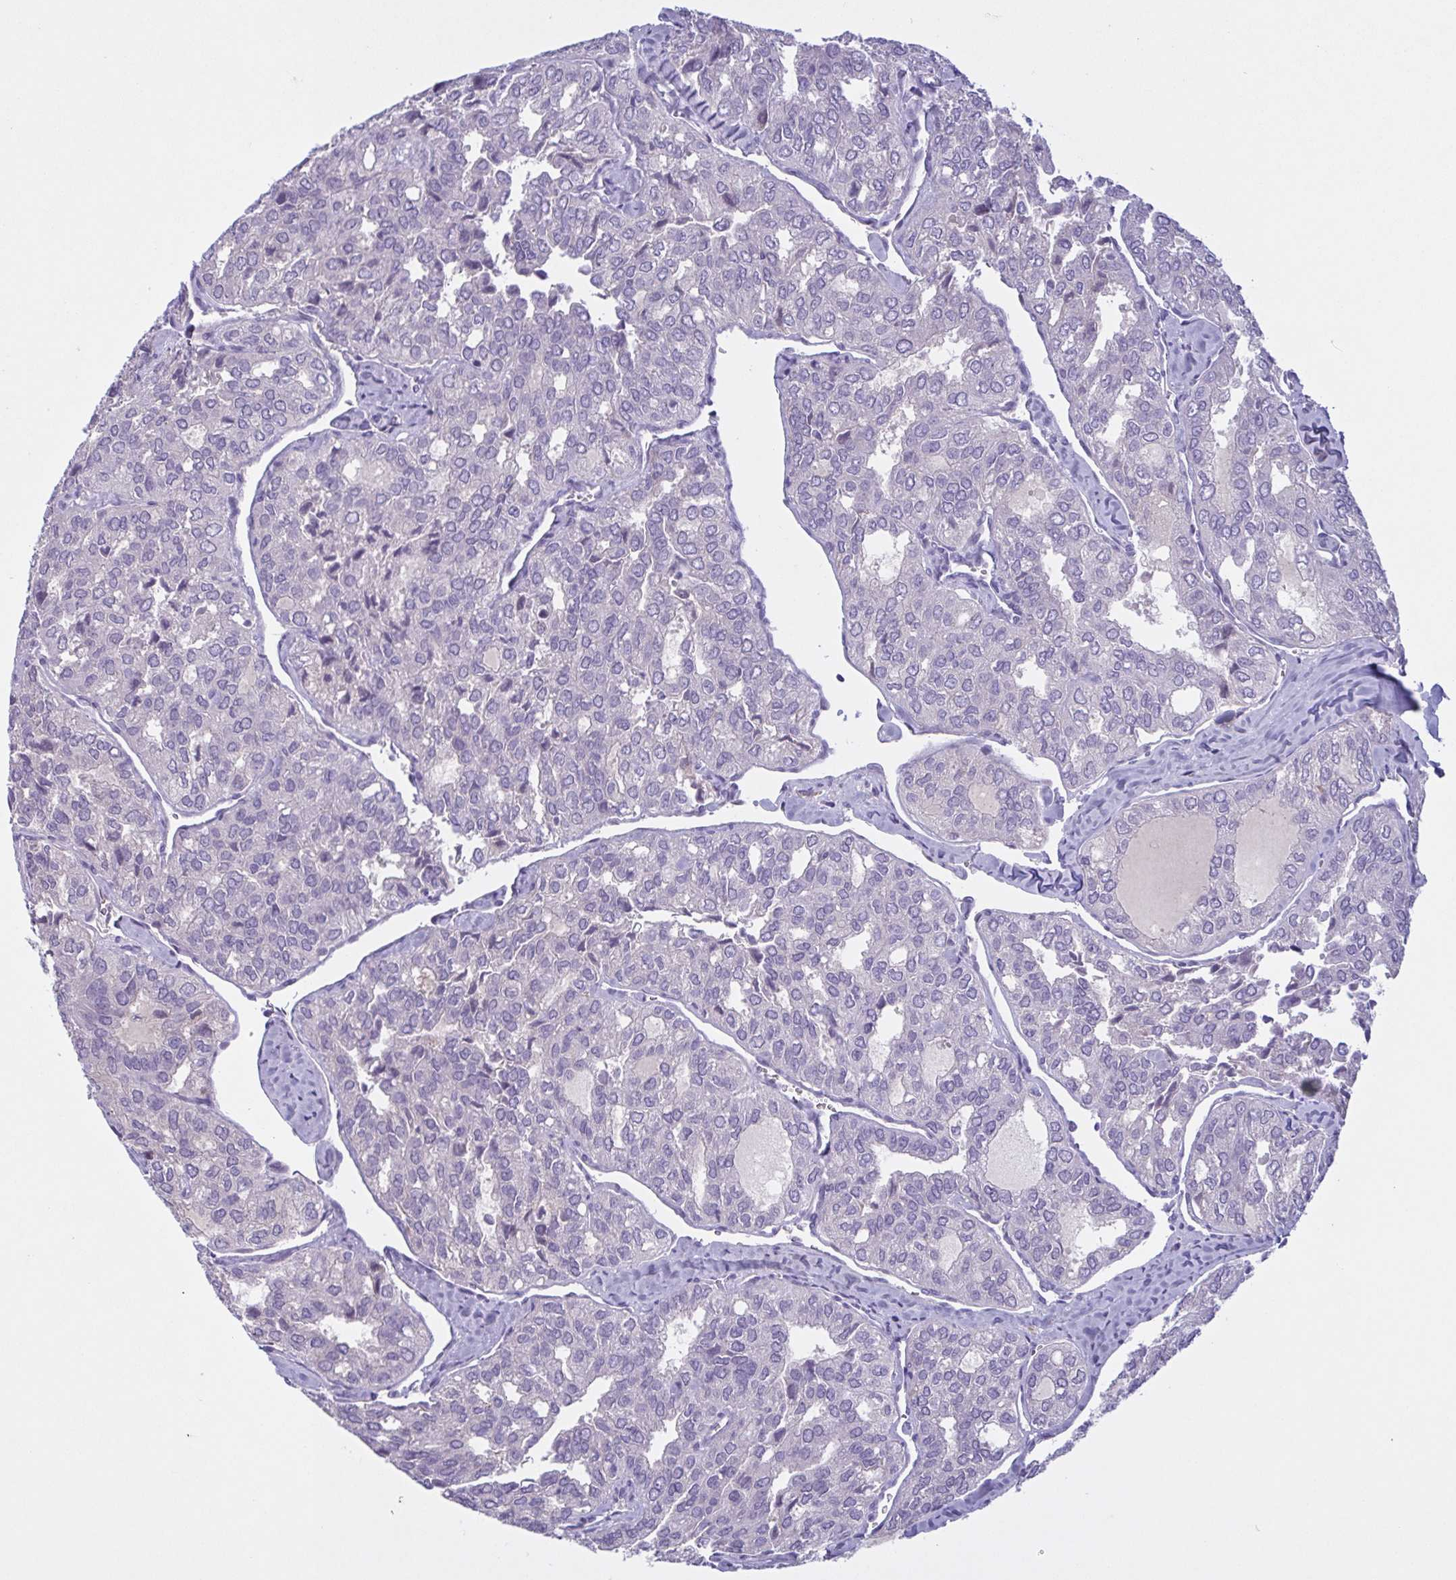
{"staining": {"intensity": "negative", "quantity": "none", "location": "none"}, "tissue": "thyroid cancer", "cell_type": "Tumor cells", "image_type": "cancer", "snomed": [{"axis": "morphology", "description": "Follicular adenoma carcinoma, NOS"}, {"axis": "topography", "description": "Thyroid gland"}], "caption": "An image of thyroid follicular adenoma carcinoma stained for a protein exhibits no brown staining in tumor cells.", "gene": "F13B", "patient": {"sex": "male", "age": 75}}